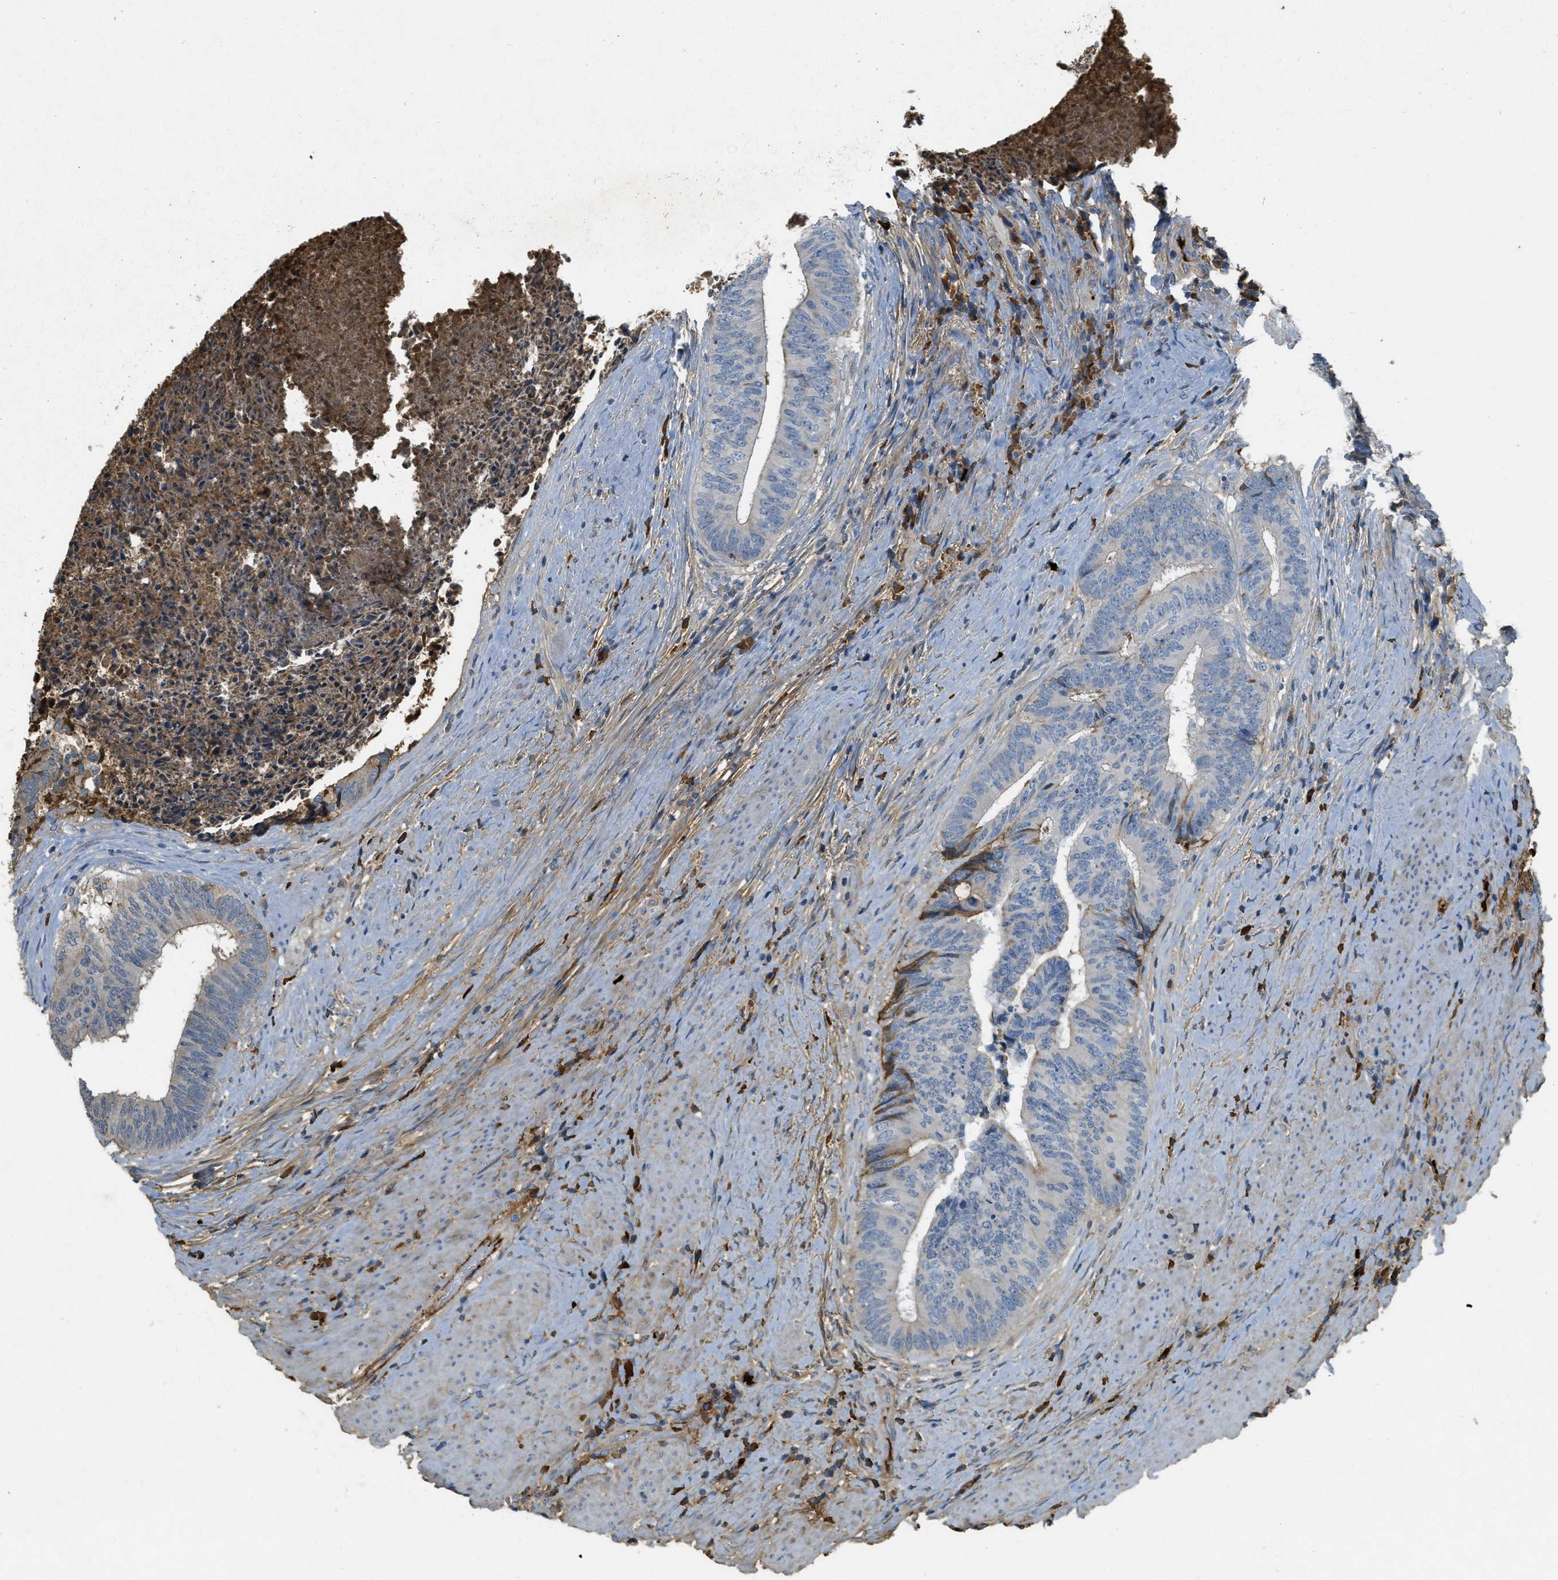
{"staining": {"intensity": "negative", "quantity": "none", "location": "none"}, "tissue": "colorectal cancer", "cell_type": "Tumor cells", "image_type": "cancer", "snomed": [{"axis": "morphology", "description": "Adenocarcinoma, NOS"}, {"axis": "topography", "description": "Rectum"}], "caption": "Immunohistochemical staining of human colorectal cancer (adenocarcinoma) exhibits no significant expression in tumor cells.", "gene": "PRTN3", "patient": {"sex": "male", "age": 72}}